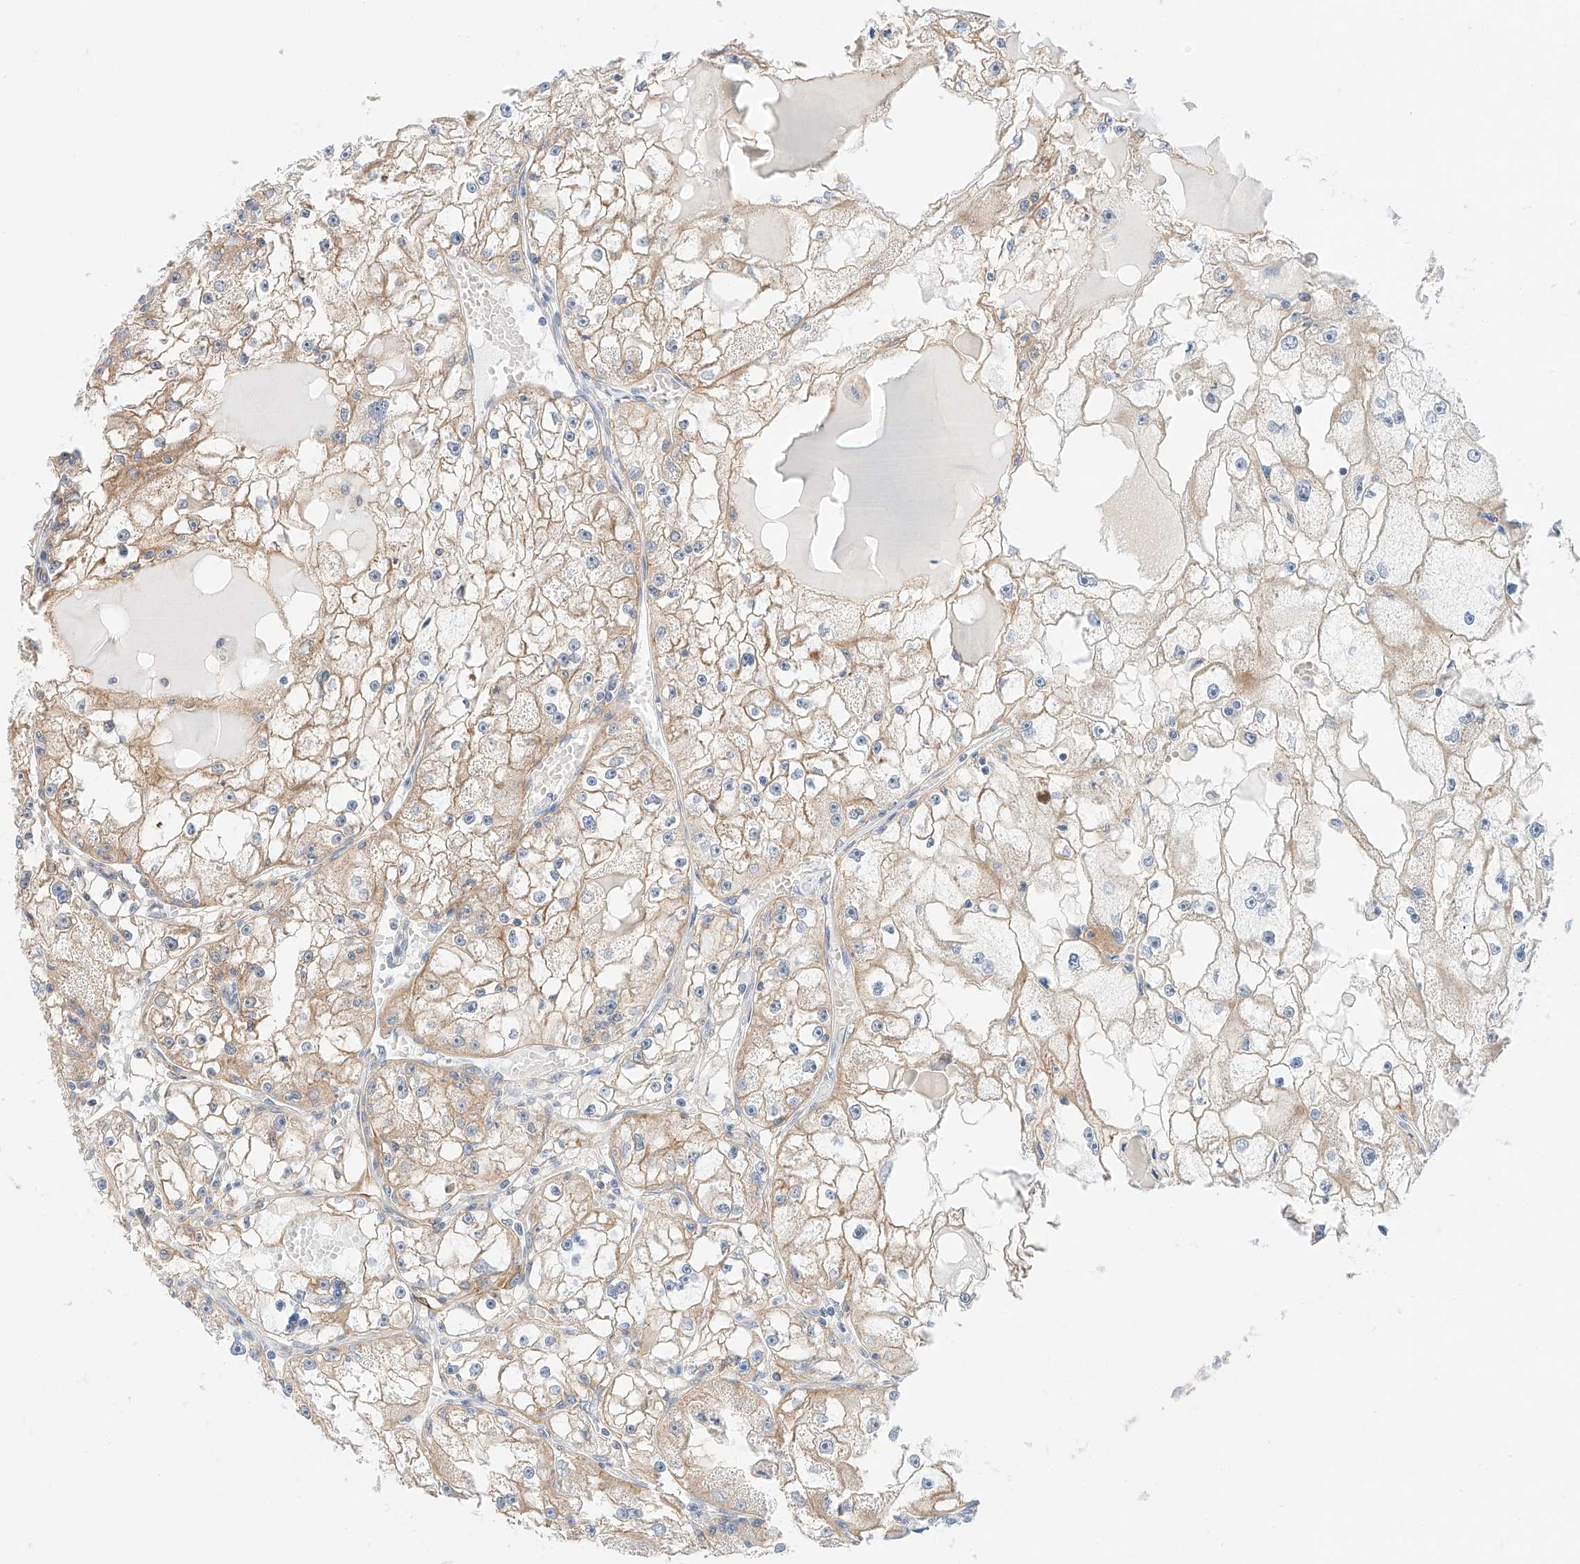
{"staining": {"intensity": "weak", "quantity": "25%-75%", "location": "cytoplasmic/membranous"}, "tissue": "renal cancer", "cell_type": "Tumor cells", "image_type": "cancer", "snomed": [{"axis": "morphology", "description": "Adenocarcinoma, NOS"}, {"axis": "topography", "description": "Kidney"}], "caption": "Protein expression analysis of renal cancer (adenocarcinoma) displays weak cytoplasmic/membranous staining in about 25%-75% of tumor cells. (DAB = brown stain, brightfield microscopy at high magnification).", "gene": "CARMIL1", "patient": {"sex": "male", "age": 56}}